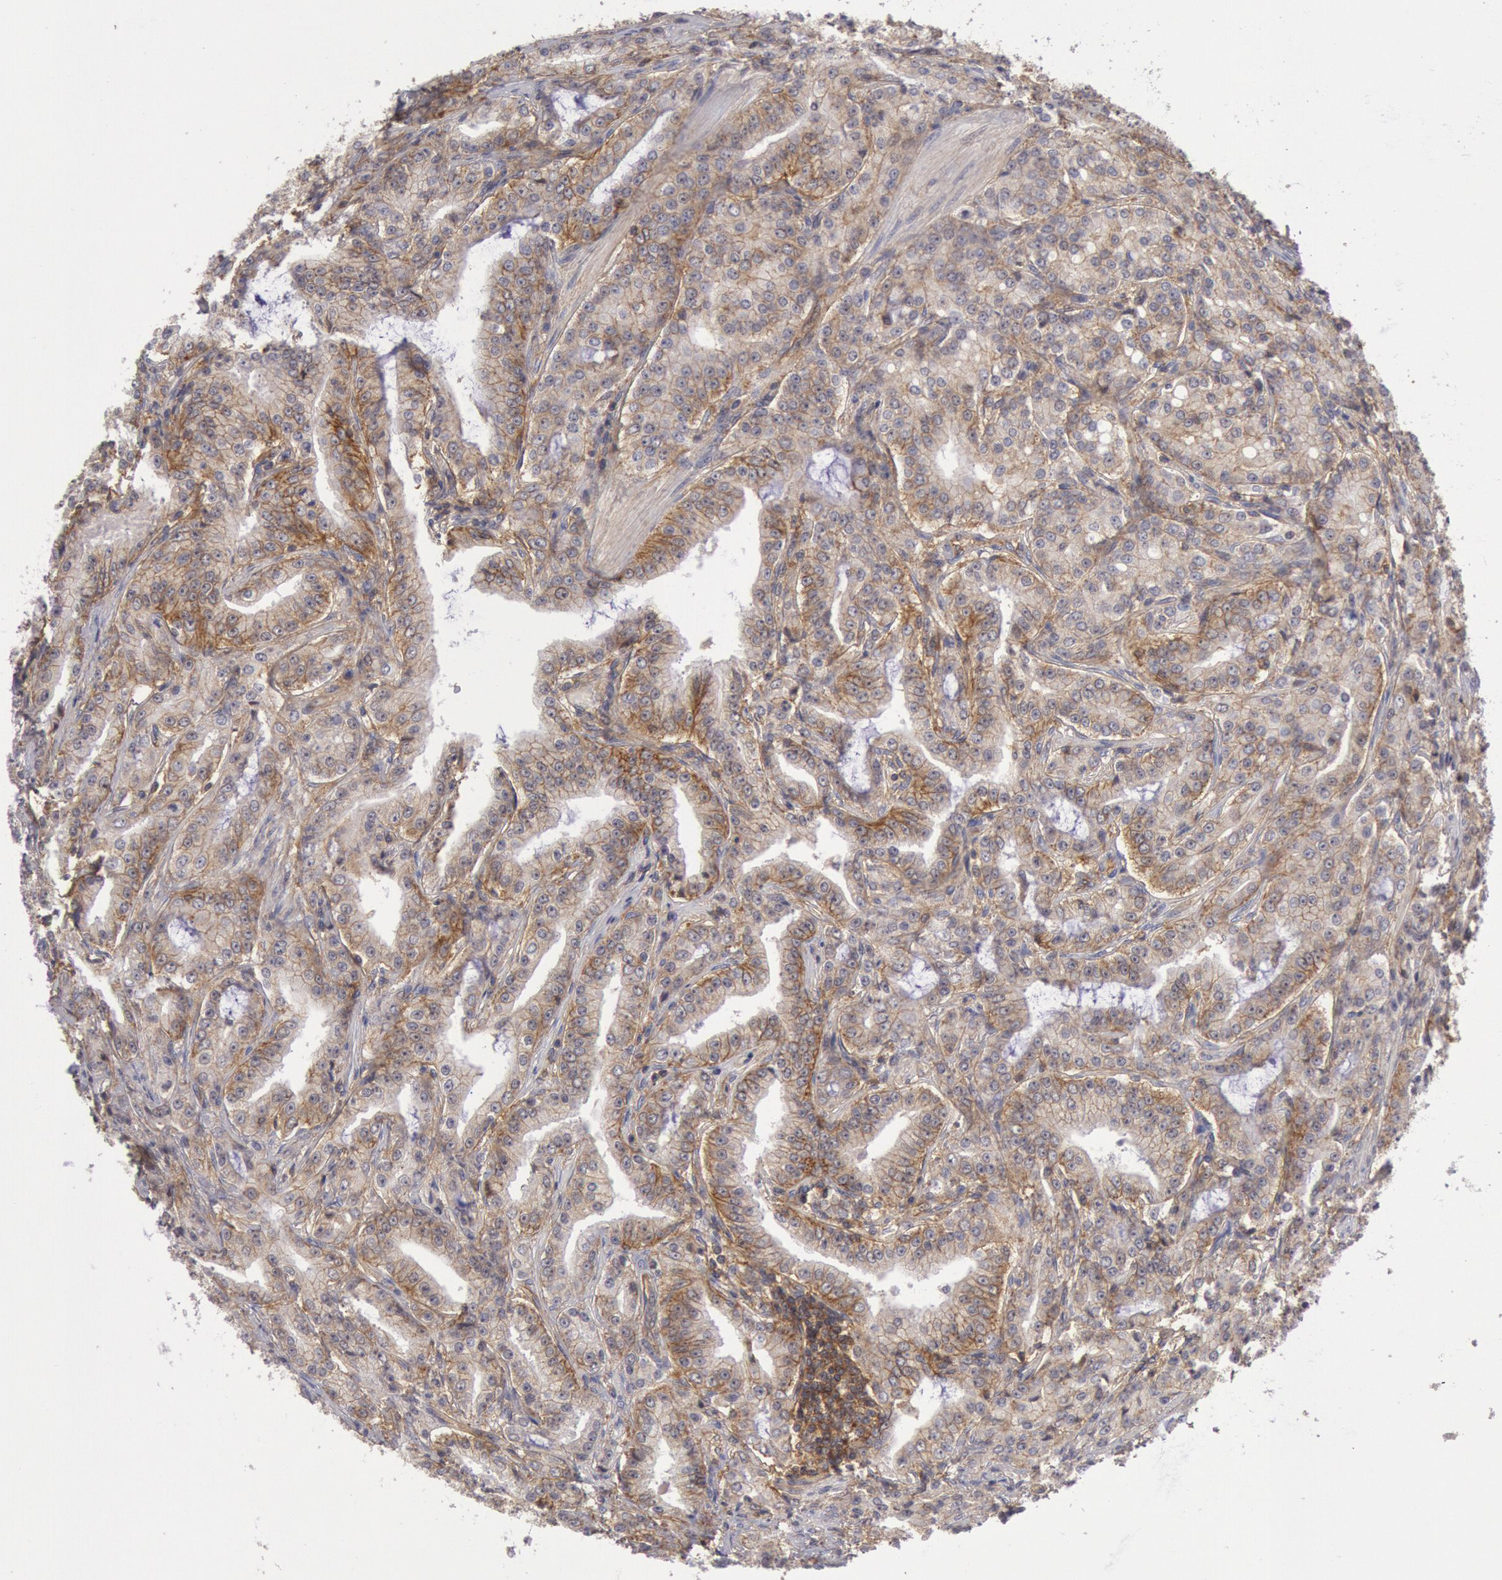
{"staining": {"intensity": "moderate", "quantity": "25%-75%", "location": "cytoplasmic/membranous"}, "tissue": "prostate cancer", "cell_type": "Tumor cells", "image_type": "cancer", "snomed": [{"axis": "morphology", "description": "Adenocarcinoma, Medium grade"}, {"axis": "topography", "description": "Prostate"}], "caption": "Immunohistochemical staining of prostate cancer demonstrates moderate cytoplasmic/membranous protein expression in about 25%-75% of tumor cells. (DAB = brown stain, brightfield microscopy at high magnification).", "gene": "STX4", "patient": {"sex": "male", "age": 72}}